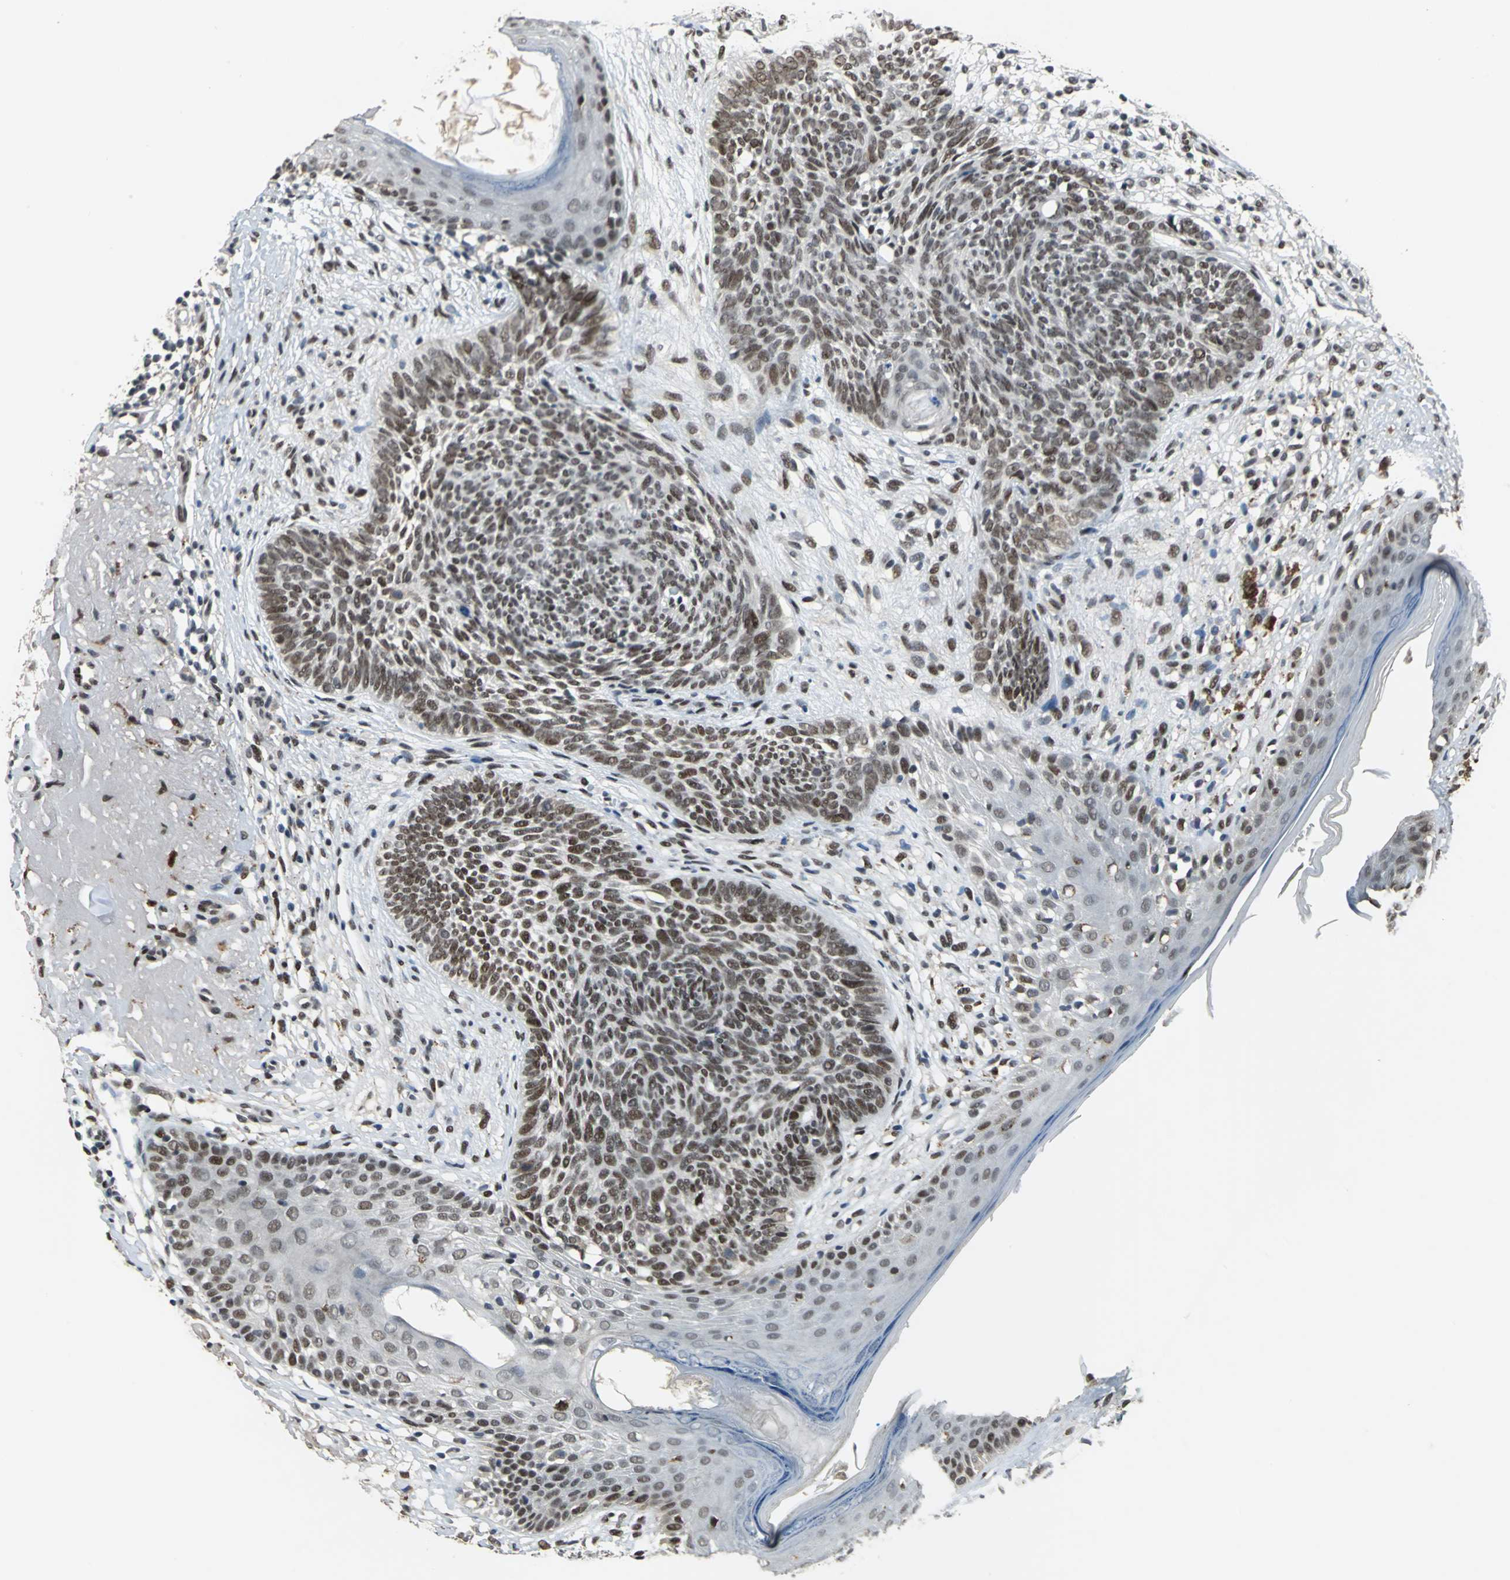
{"staining": {"intensity": "moderate", "quantity": ">75%", "location": "nuclear"}, "tissue": "skin cancer", "cell_type": "Tumor cells", "image_type": "cancer", "snomed": [{"axis": "morphology", "description": "Basal cell carcinoma"}, {"axis": "topography", "description": "Skin"}], "caption": "Brown immunohistochemical staining in human basal cell carcinoma (skin) demonstrates moderate nuclear expression in about >75% of tumor cells.", "gene": "ELF2", "patient": {"sex": "male", "age": 74}}